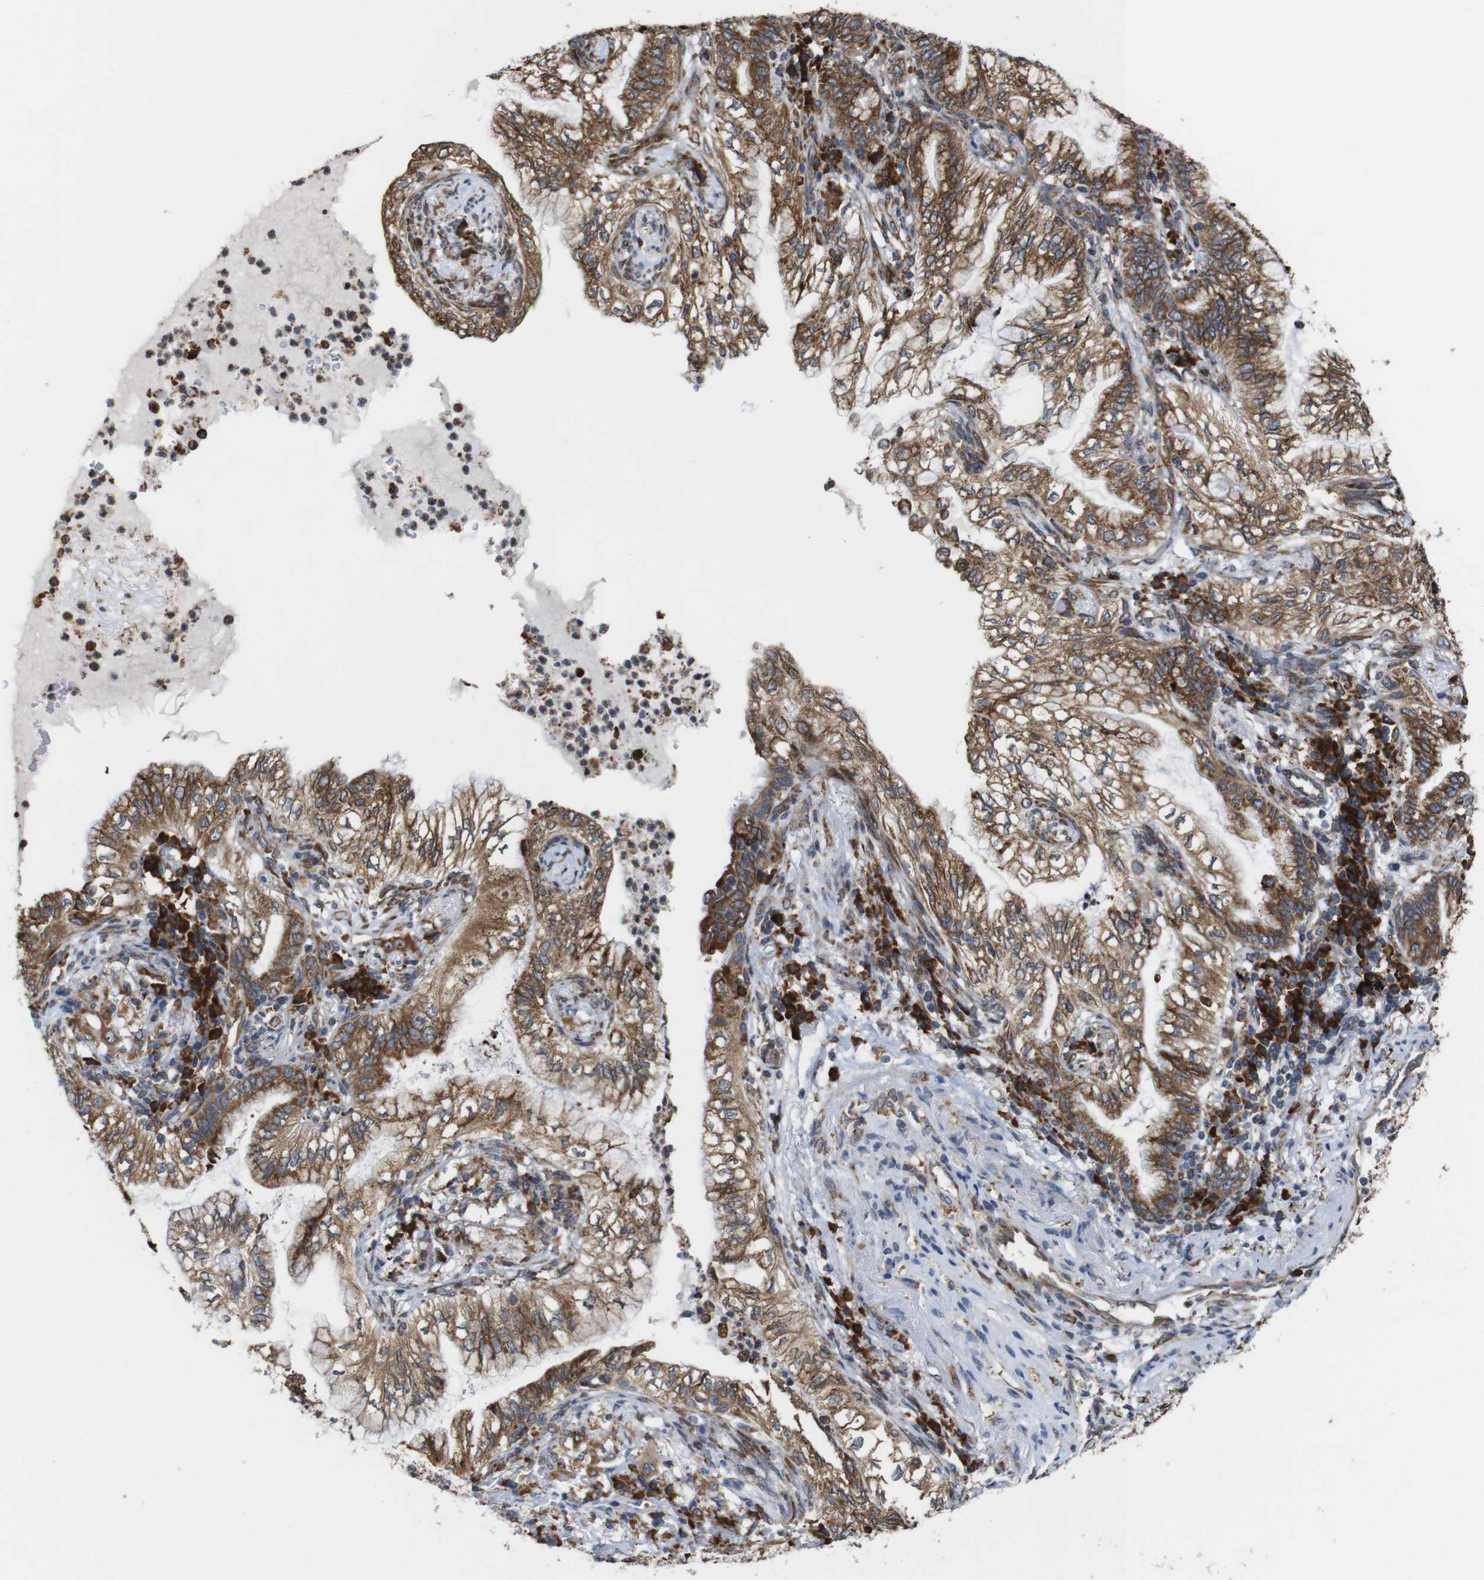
{"staining": {"intensity": "moderate", "quantity": ">75%", "location": "cytoplasmic/membranous"}, "tissue": "lung cancer", "cell_type": "Tumor cells", "image_type": "cancer", "snomed": [{"axis": "morphology", "description": "Normal tissue, NOS"}, {"axis": "morphology", "description": "Adenocarcinoma, NOS"}, {"axis": "topography", "description": "Bronchus"}, {"axis": "topography", "description": "Lung"}], "caption": "Lung cancer (adenocarcinoma) was stained to show a protein in brown. There is medium levels of moderate cytoplasmic/membranous expression in approximately >75% of tumor cells. The staining is performed using DAB (3,3'-diaminobenzidine) brown chromogen to label protein expression. The nuclei are counter-stained blue using hematoxylin.", "gene": "UGGT1", "patient": {"sex": "female", "age": 70}}